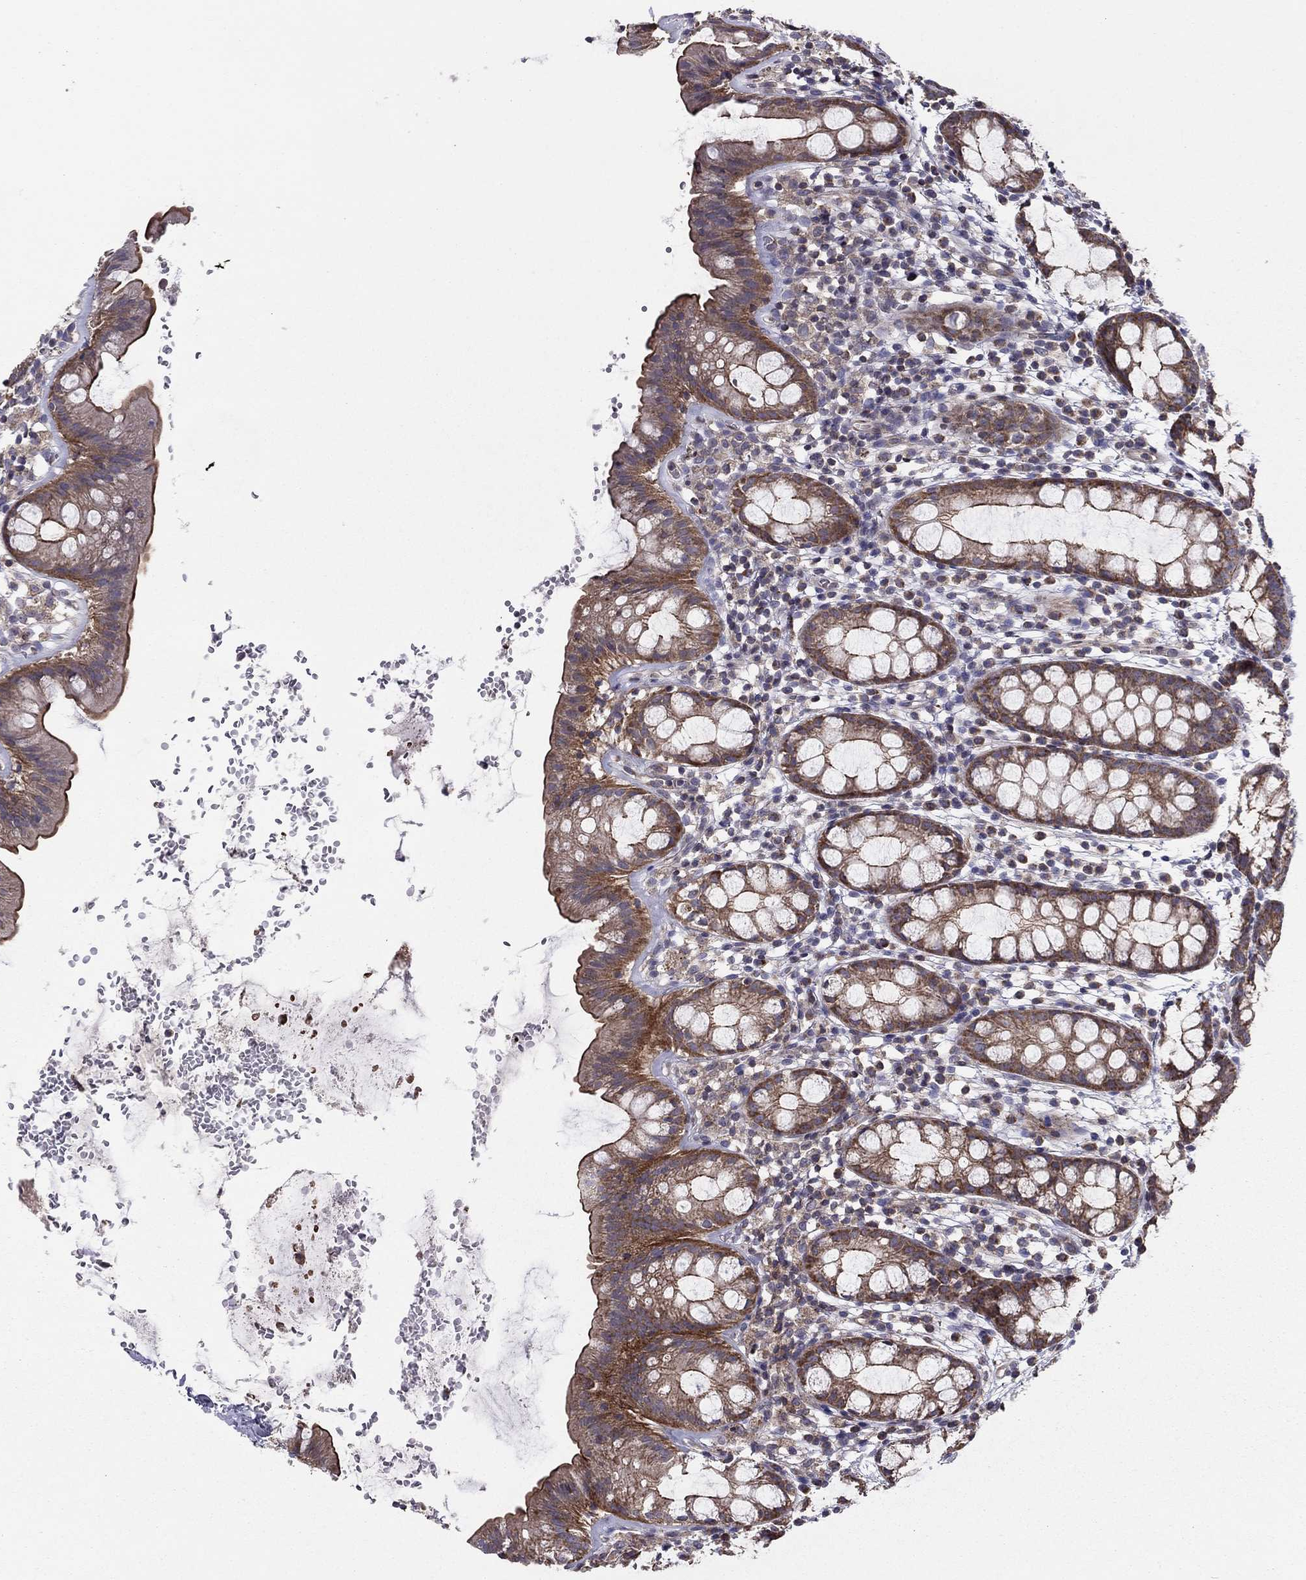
{"staining": {"intensity": "strong", "quantity": "25%-75%", "location": "cytoplasmic/membranous"}, "tissue": "rectum", "cell_type": "Glandular cells", "image_type": "normal", "snomed": [{"axis": "morphology", "description": "Normal tissue, NOS"}, {"axis": "topography", "description": "Rectum"}], "caption": "Brown immunohistochemical staining in benign rectum exhibits strong cytoplasmic/membranous staining in about 25%-75% of glandular cells.", "gene": "ALG6", "patient": {"sex": "male", "age": 57}}